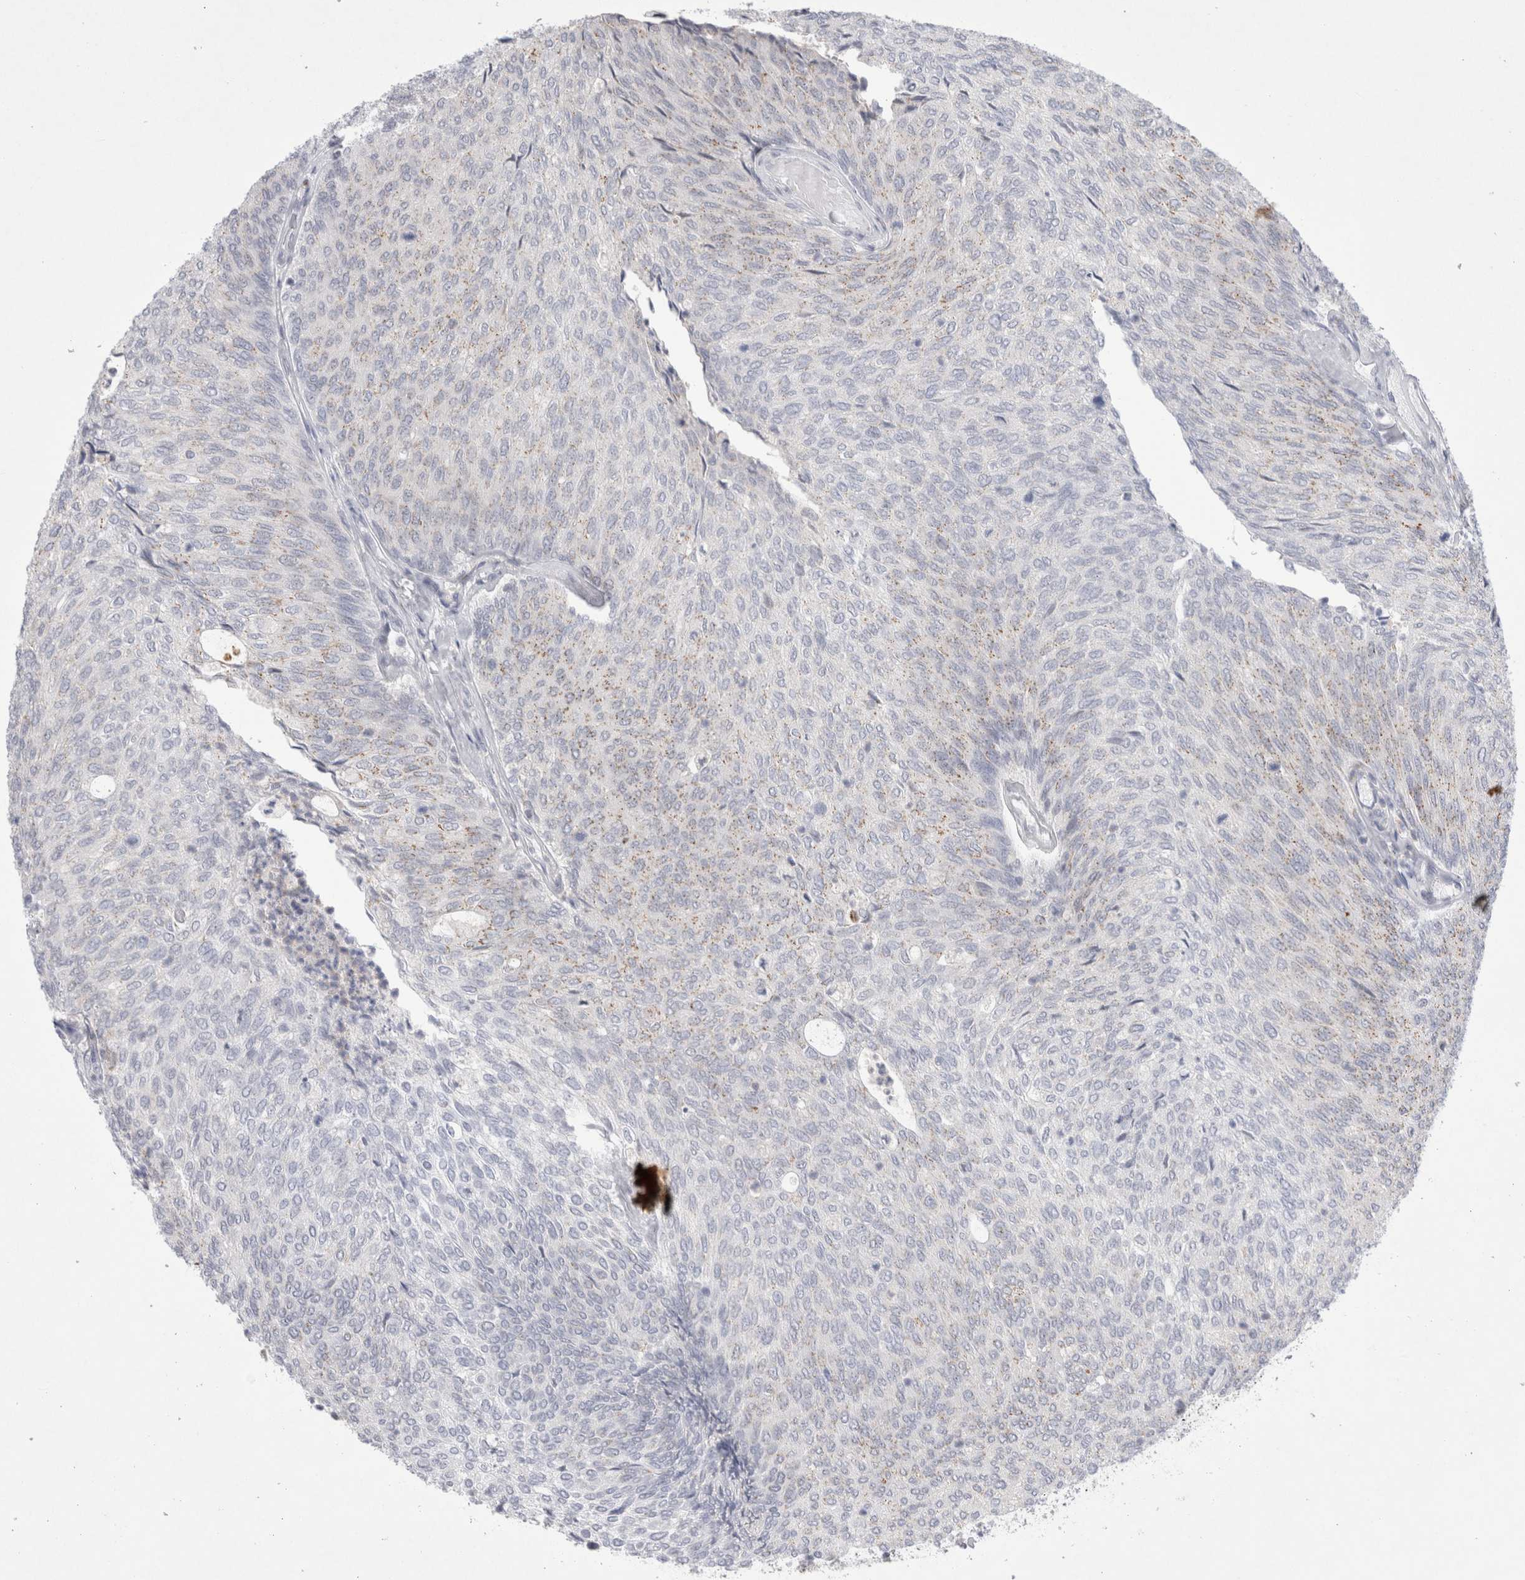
{"staining": {"intensity": "negative", "quantity": "none", "location": "none"}, "tissue": "urothelial cancer", "cell_type": "Tumor cells", "image_type": "cancer", "snomed": [{"axis": "morphology", "description": "Urothelial carcinoma, Low grade"}, {"axis": "topography", "description": "Urinary bladder"}], "caption": "Histopathology image shows no protein expression in tumor cells of low-grade urothelial carcinoma tissue.", "gene": "CERS5", "patient": {"sex": "female", "age": 79}}